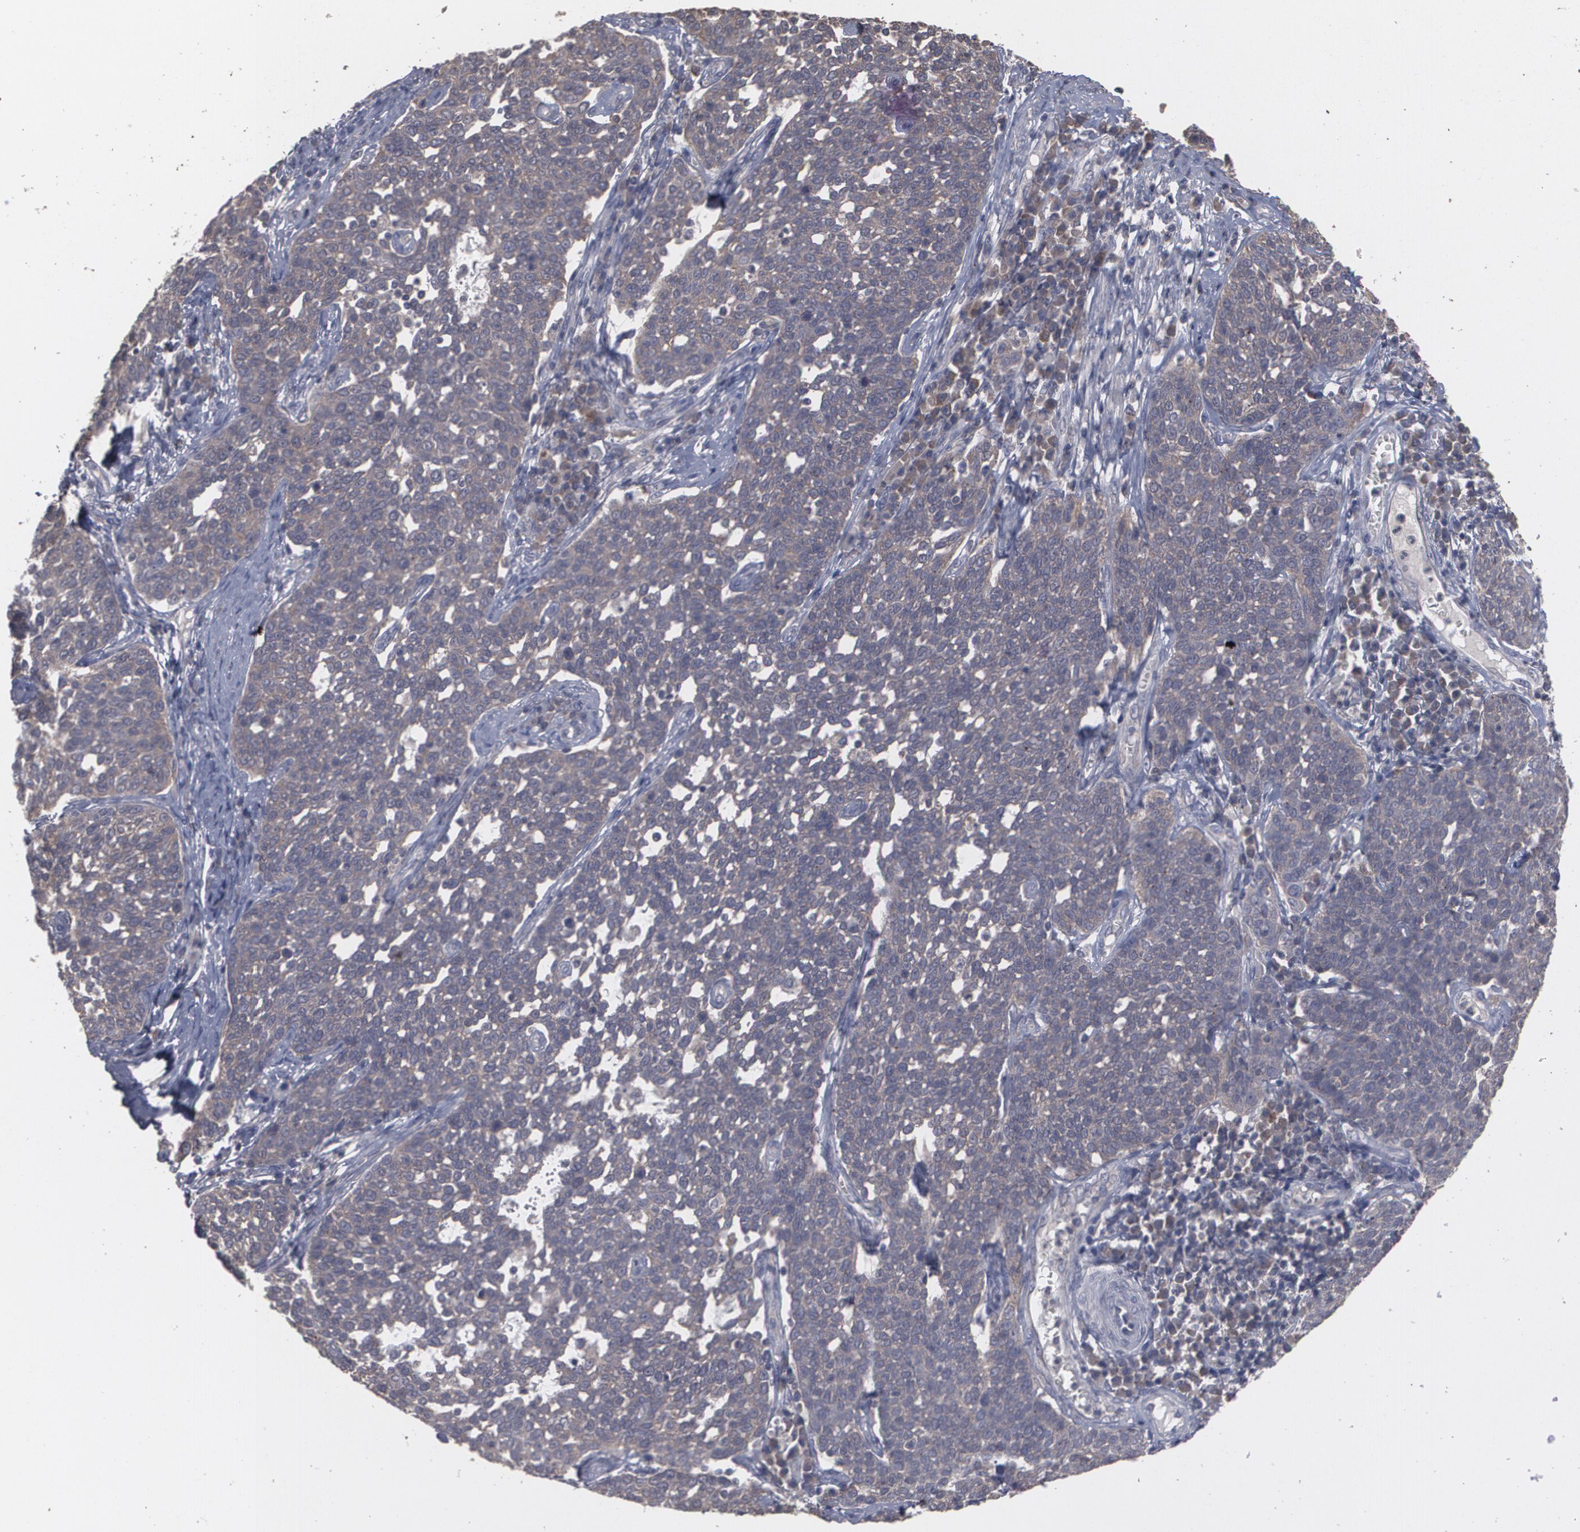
{"staining": {"intensity": "moderate", "quantity": ">75%", "location": "cytoplasmic/membranous"}, "tissue": "cervical cancer", "cell_type": "Tumor cells", "image_type": "cancer", "snomed": [{"axis": "morphology", "description": "Squamous cell carcinoma, NOS"}, {"axis": "topography", "description": "Cervix"}], "caption": "This is a photomicrograph of immunohistochemistry staining of cervical squamous cell carcinoma, which shows moderate expression in the cytoplasmic/membranous of tumor cells.", "gene": "ARF6", "patient": {"sex": "female", "age": 34}}